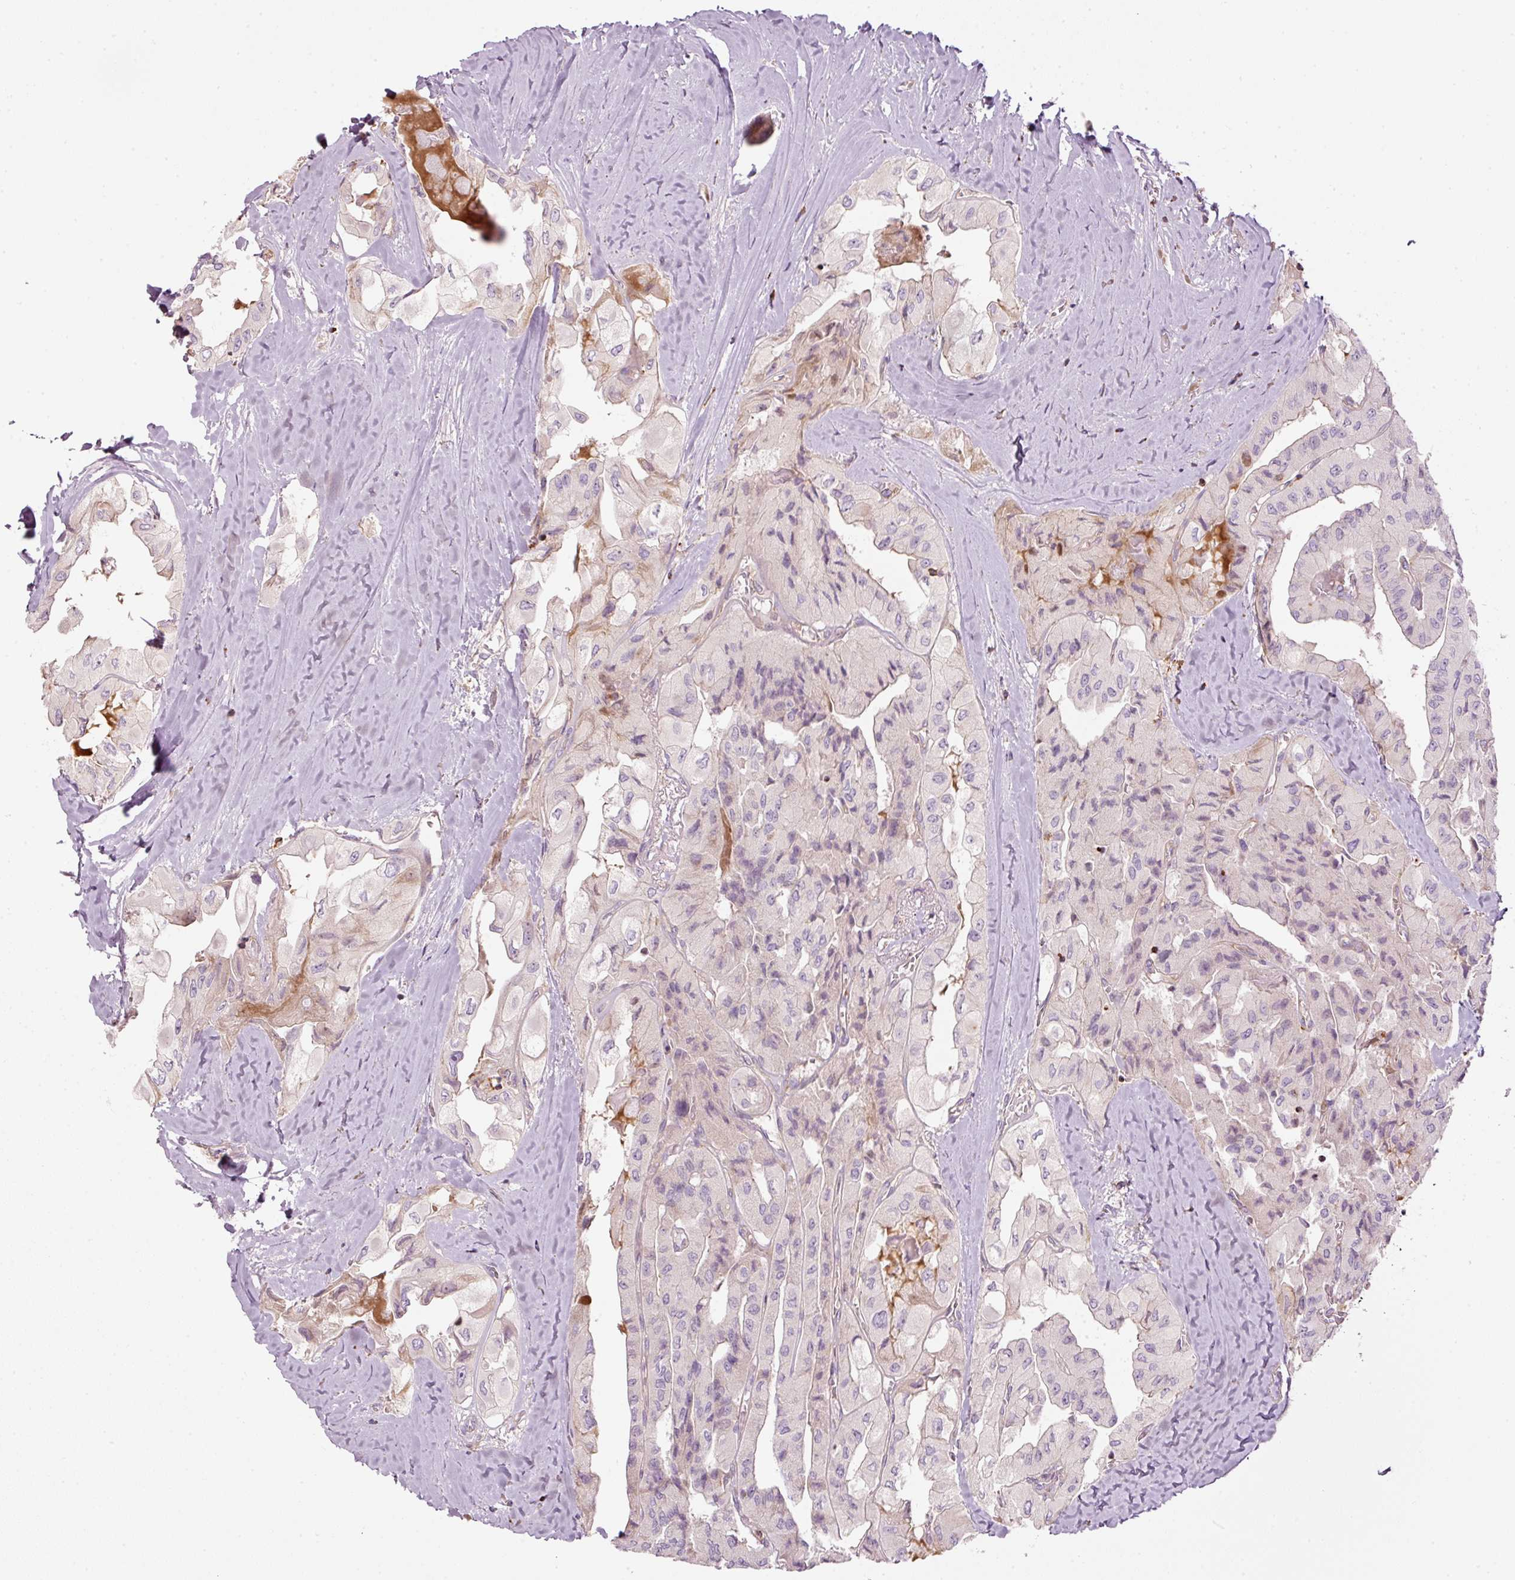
{"staining": {"intensity": "negative", "quantity": "none", "location": "none"}, "tissue": "thyroid cancer", "cell_type": "Tumor cells", "image_type": "cancer", "snomed": [{"axis": "morphology", "description": "Normal tissue, NOS"}, {"axis": "morphology", "description": "Papillary adenocarcinoma, NOS"}, {"axis": "topography", "description": "Thyroid gland"}], "caption": "This photomicrograph is of thyroid cancer stained with IHC to label a protein in brown with the nuclei are counter-stained blue. There is no expression in tumor cells. The staining was performed using DAB to visualize the protein expression in brown, while the nuclei were stained in blue with hematoxylin (Magnification: 20x).", "gene": "SIPA1", "patient": {"sex": "female", "age": 59}}